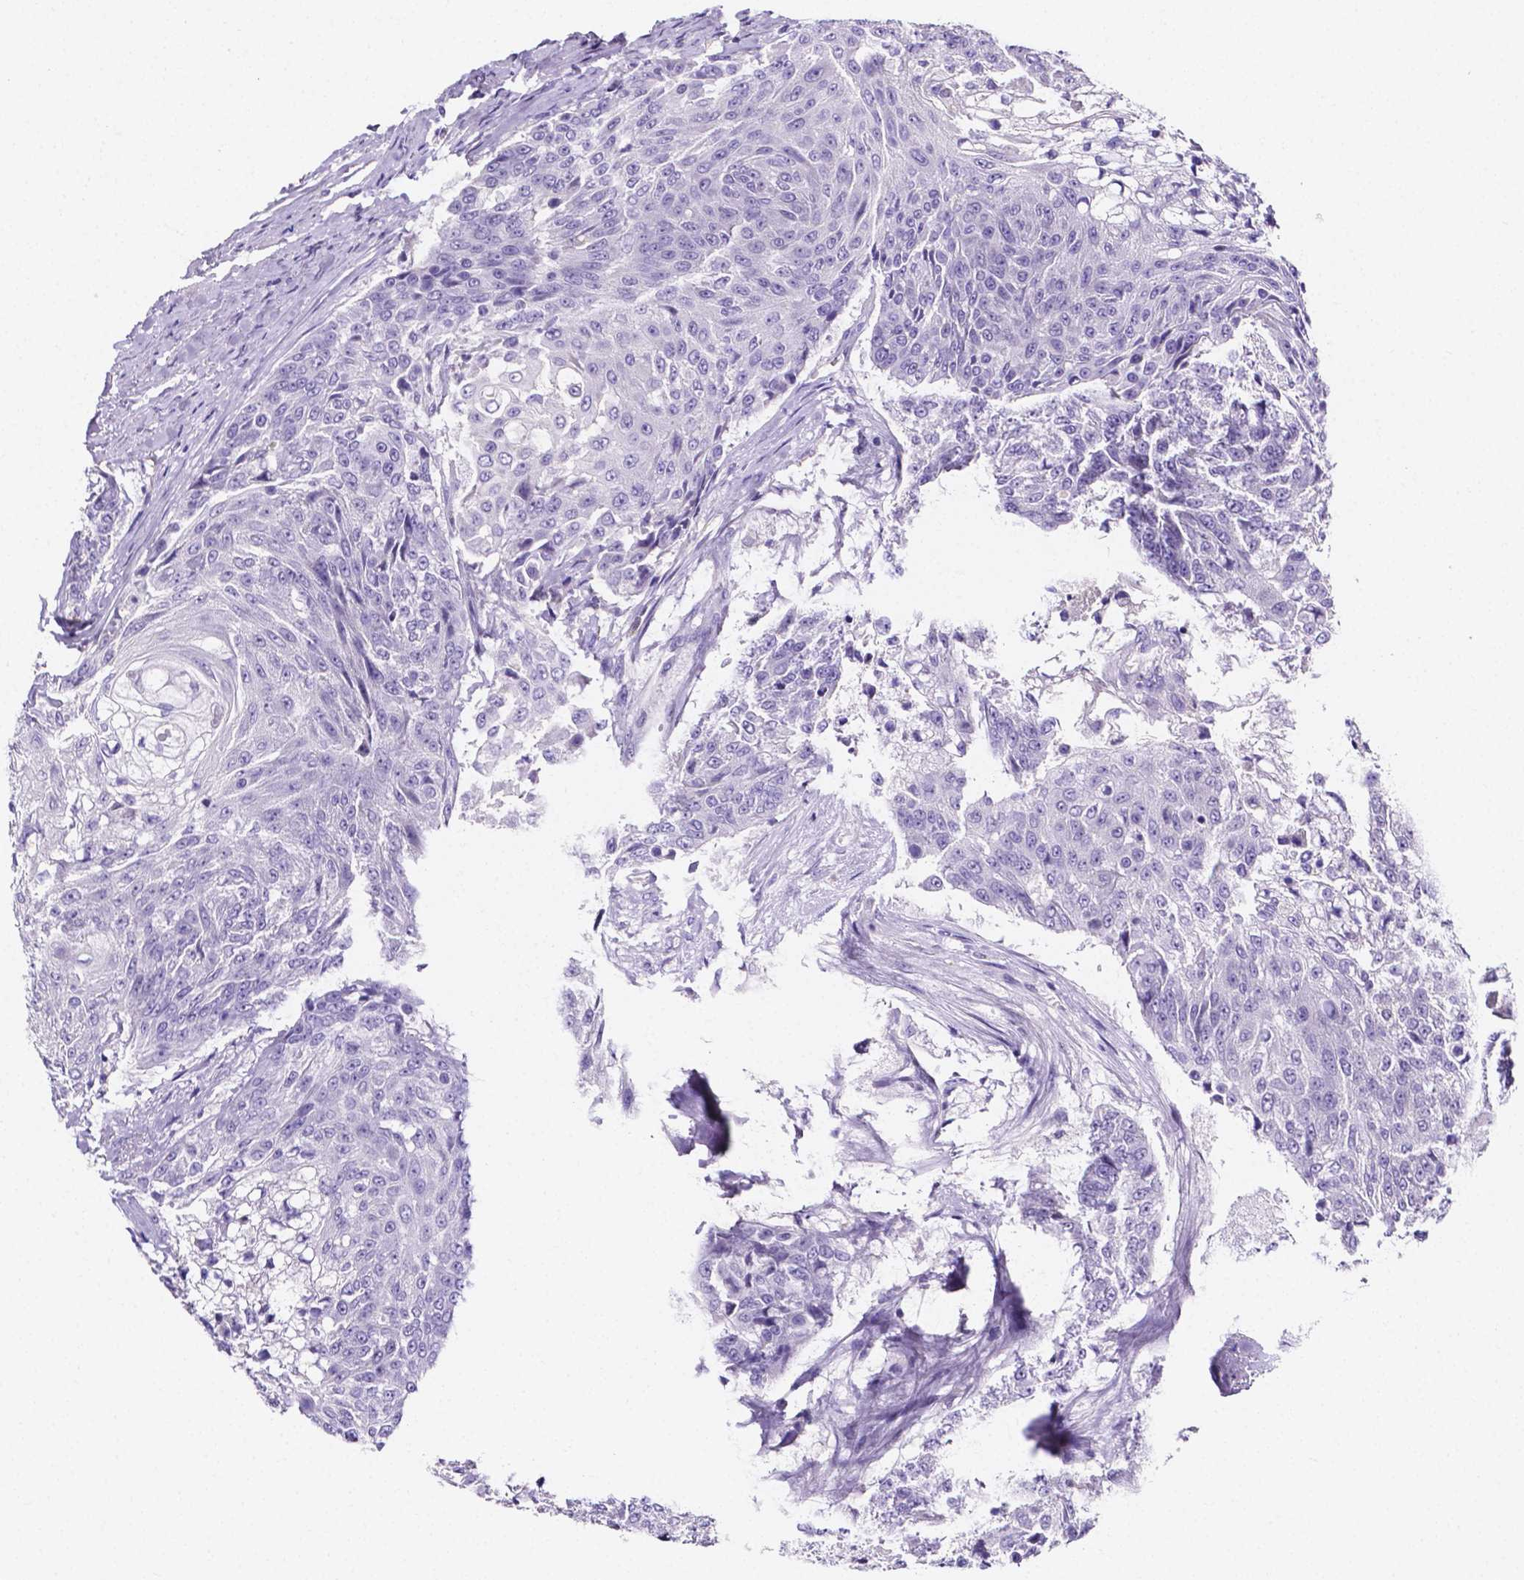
{"staining": {"intensity": "negative", "quantity": "none", "location": "none"}, "tissue": "urothelial cancer", "cell_type": "Tumor cells", "image_type": "cancer", "snomed": [{"axis": "morphology", "description": "Urothelial carcinoma, High grade"}, {"axis": "topography", "description": "Urinary bladder"}], "caption": "Micrograph shows no protein staining in tumor cells of urothelial cancer tissue.", "gene": "NRGN", "patient": {"sex": "female", "age": 63}}